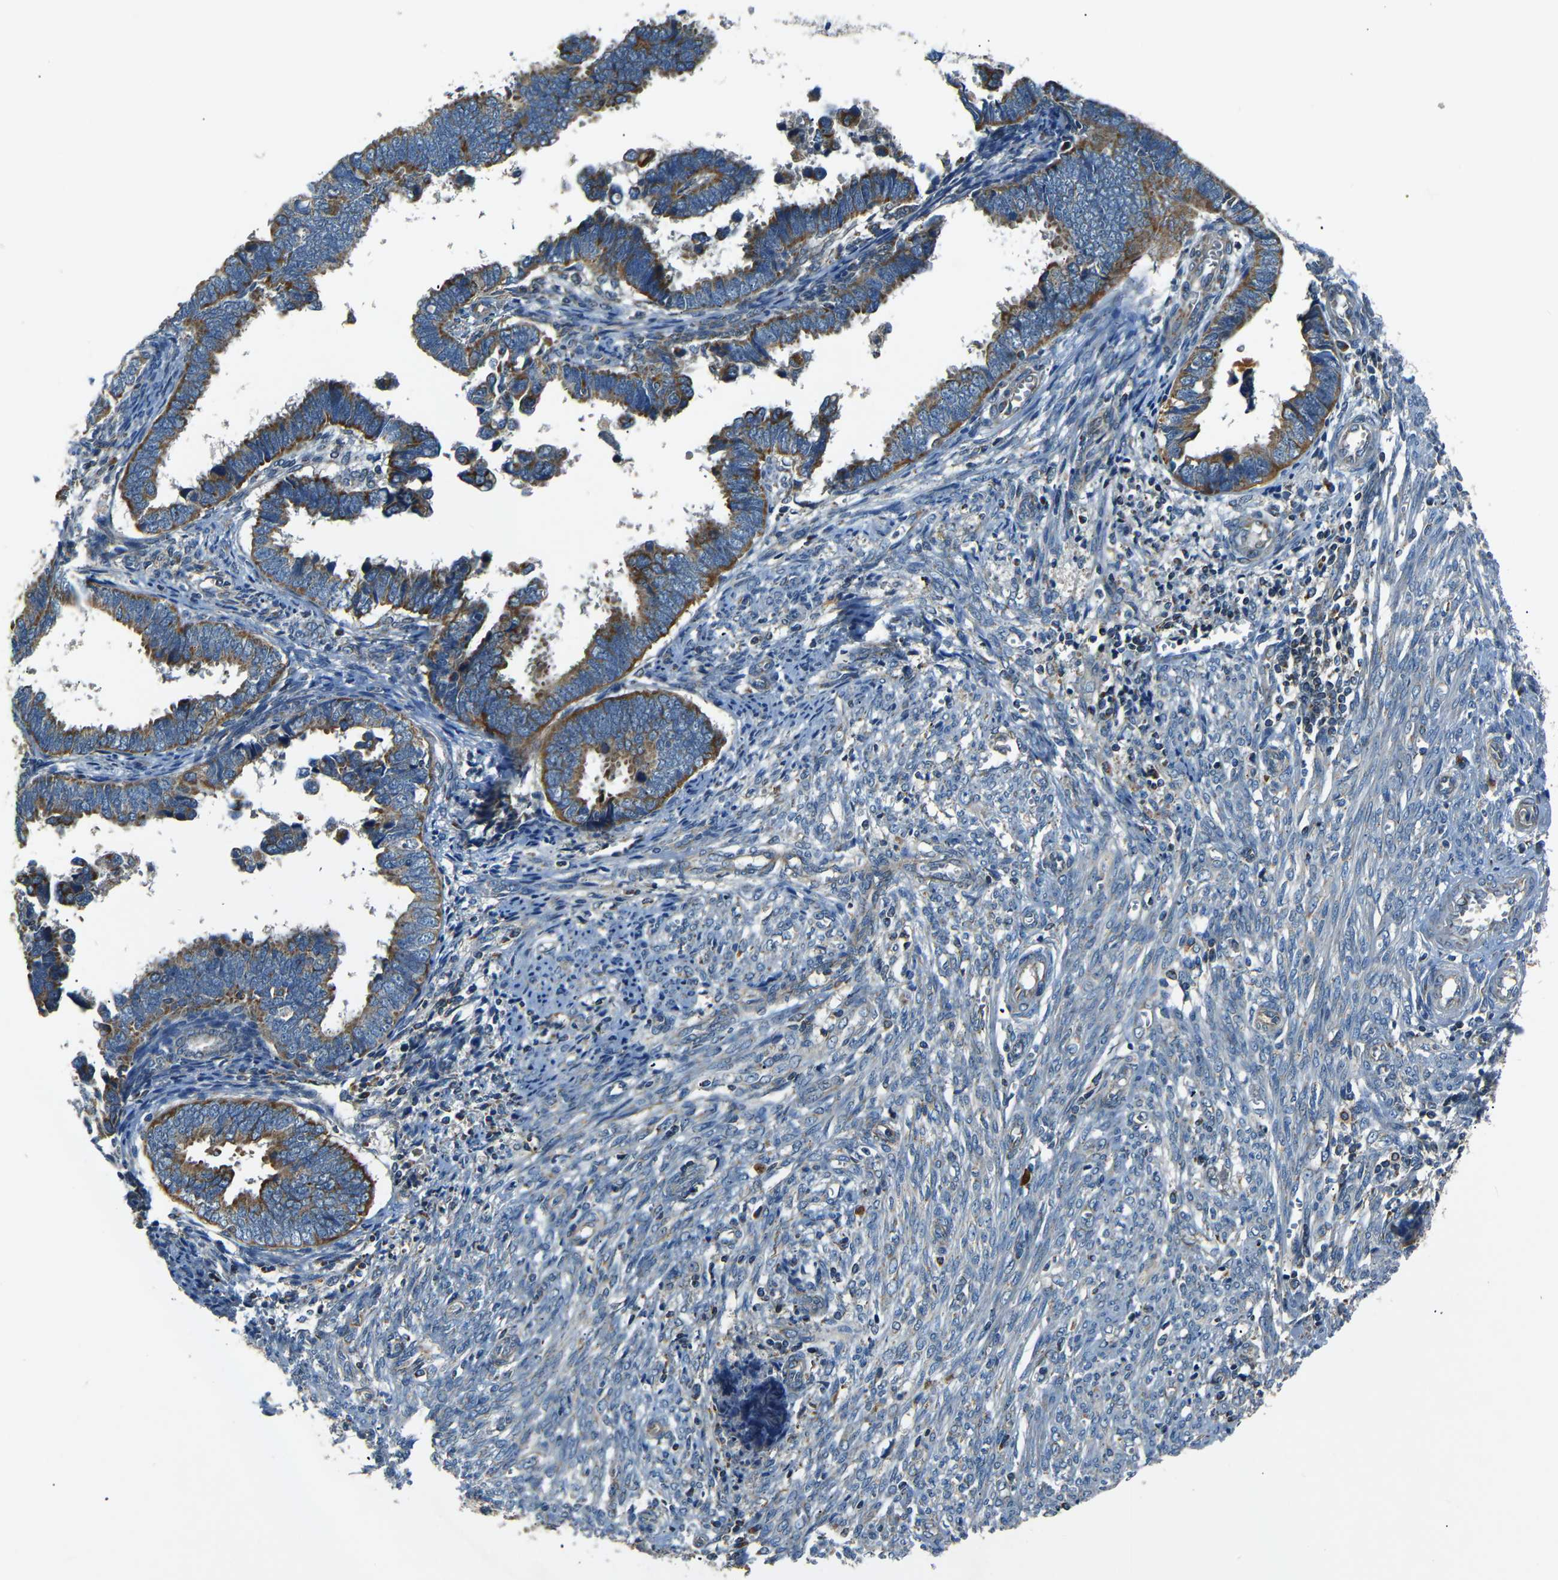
{"staining": {"intensity": "moderate", "quantity": ">75%", "location": "cytoplasmic/membranous"}, "tissue": "endometrial cancer", "cell_type": "Tumor cells", "image_type": "cancer", "snomed": [{"axis": "morphology", "description": "Adenocarcinoma, NOS"}, {"axis": "topography", "description": "Endometrium"}], "caption": "An IHC histopathology image of tumor tissue is shown. Protein staining in brown labels moderate cytoplasmic/membranous positivity in endometrial adenocarcinoma within tumor cells.", "gene": "NETO2", "patient": {"sex": "female", "age": 75}}